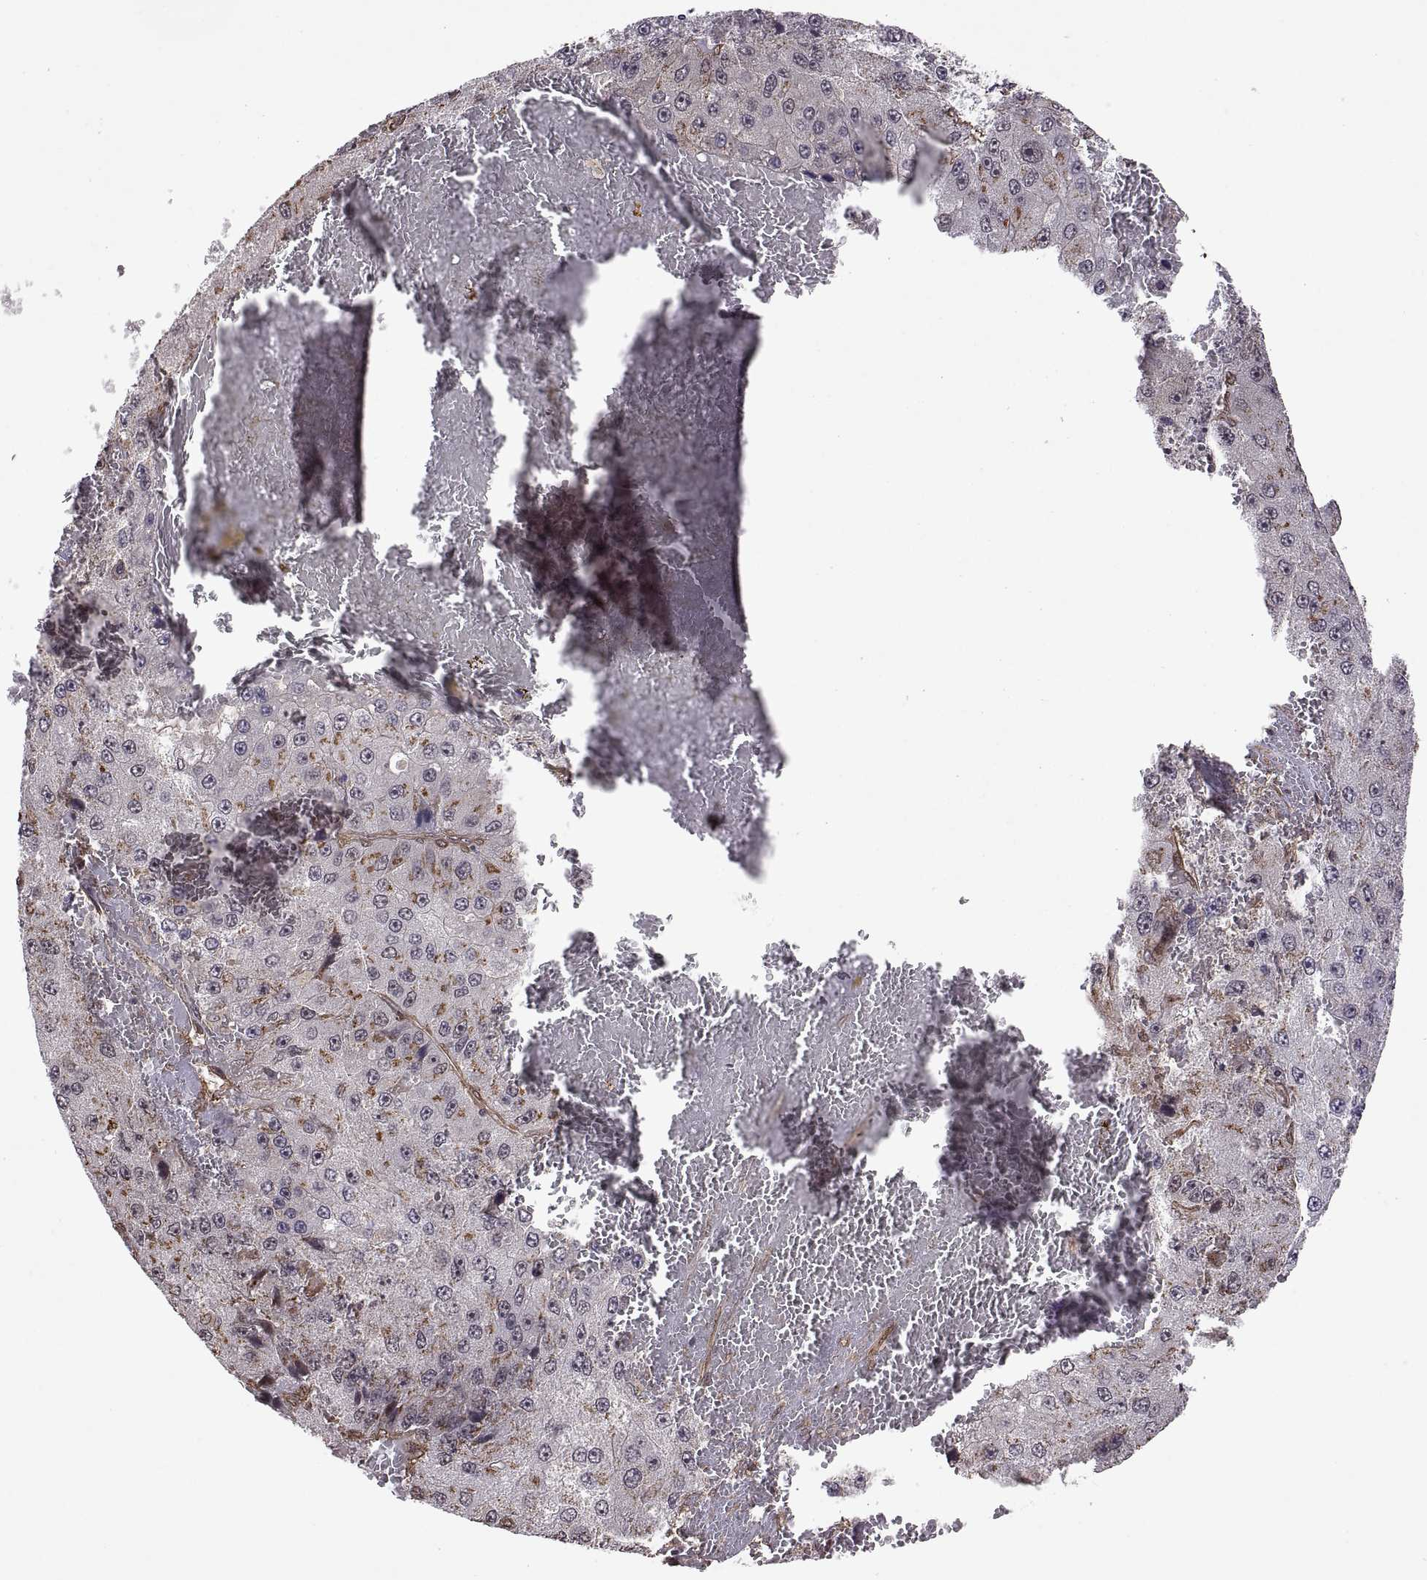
{"staining": {"intensity": "moderate", "quantity": "25%-75%", "location": "cytoplasmic/membranous"}, "tissue": "liver cancer", "cell_type": "Tumor cells", "image_type": "cancer", "snomed": [{"axis": "morphology", "description": "Carcinoma, Hepatocellular, NOS"}, {"axis": "topography", "description": "Liver"}], "caption": "Hepatocellular carcinoma (liver) was stained to show a protein in brown. There is medium levels of moderate cytoplasmic/membranous positivity in approximately 25%-75% of tumor cells. The staining is performed using DAB brown chromogen to label protein expression. The nuclei are counter-stained blue using hematoxylin.", "gene": "ARRB1", "patient": {"sex": "female", "age": 73}}